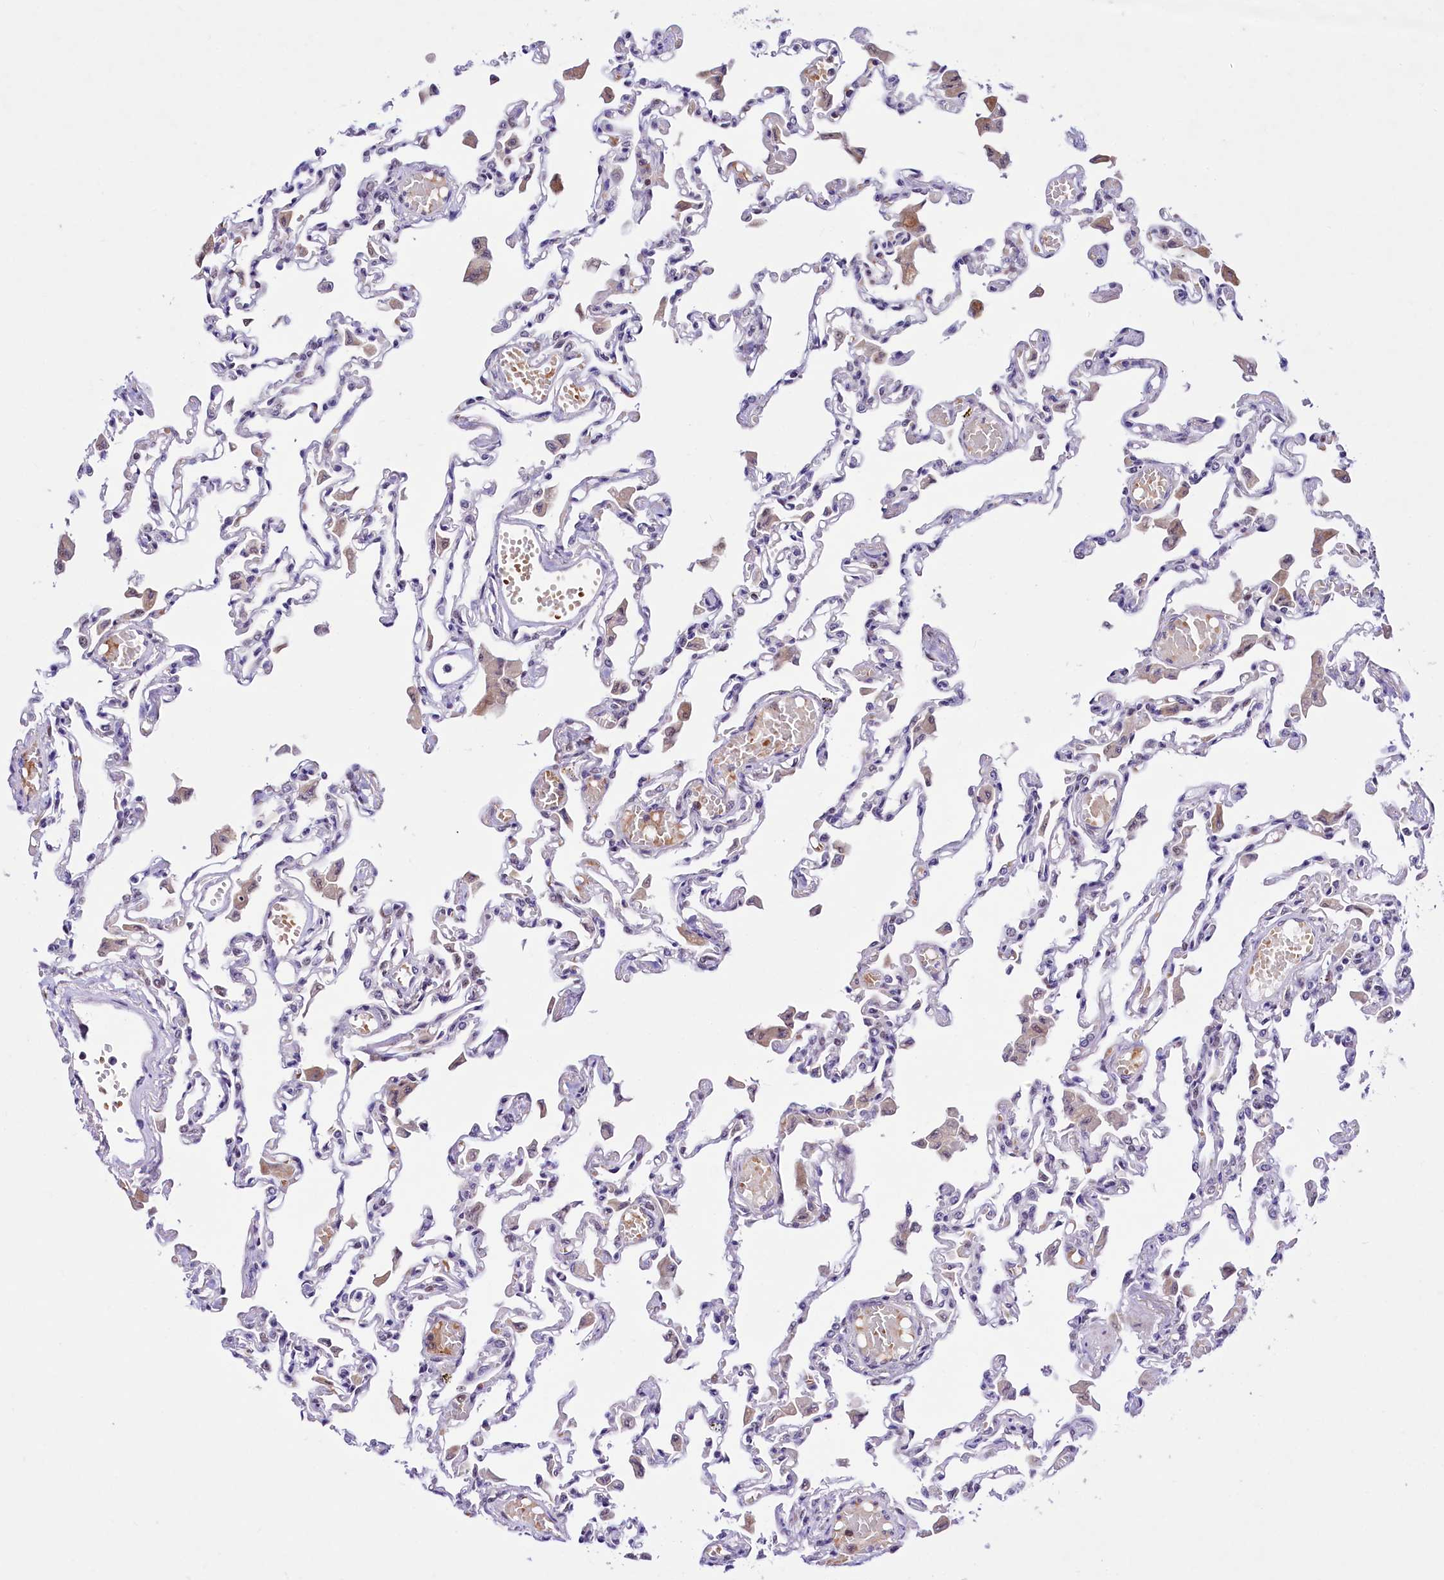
{"staining": {"intensity": "negative", "quantity": "none", "location": "none"}, "tissue": "lung", "cell_type": "Alveolar cells", "image_type": "normal", "snomed": [{"axis": "morphology", "description": "Normal tissue, NOS"}, {"axis": "topography", "description": "Bronchus"}, {"axis": "topography", "description": "Lung"}], "caption": "Lung stained for a protein using immunohistochemistry shows no expression alveolar cells.", "gene": "LEUTX", "patient": {"sex": "female", "age": 49}}